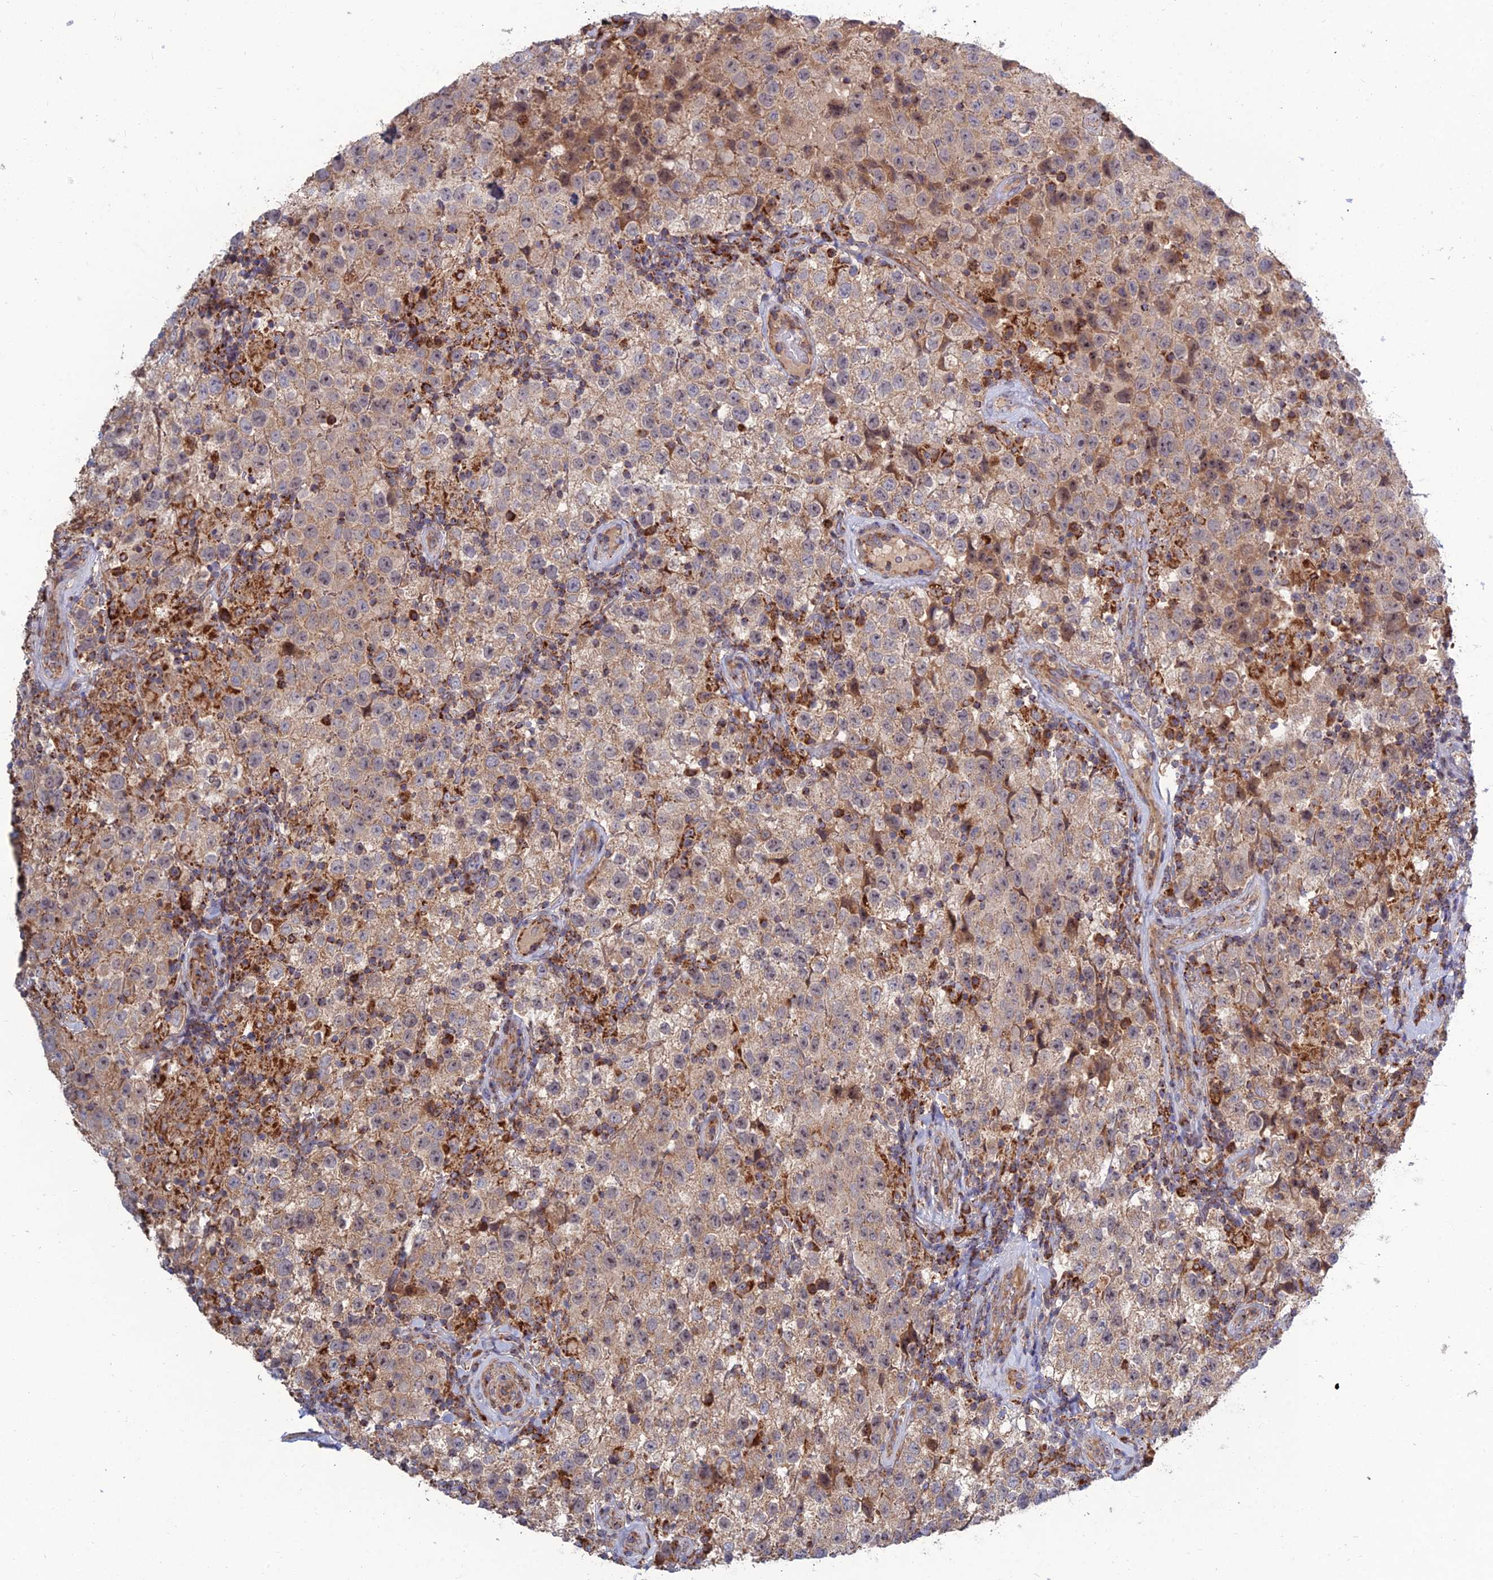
{"staining": {"intensity": "weak", "quantity": "25%-75%", "location": "cytoplasmic/membranous"}, "tissue": "testis cancer", "cell_type": "Tumor cells", "image_type": "cancer", "snomed": [{"axis": "morphology", "description": "Seminoma, NOS"}, {"axis": "morphology", "description": "Carcinoma, Embryonal, NOS"}, {"axis": "topography", "description": "Testis"}], "caption": "A histopathology image of testis cancer (seminoma) stained for a protein reveals weak cytoplasmic/membranous brown staining in tumor cells.", "gene": "RIC8B", "patient": {"sex": "male", "age": 41}}